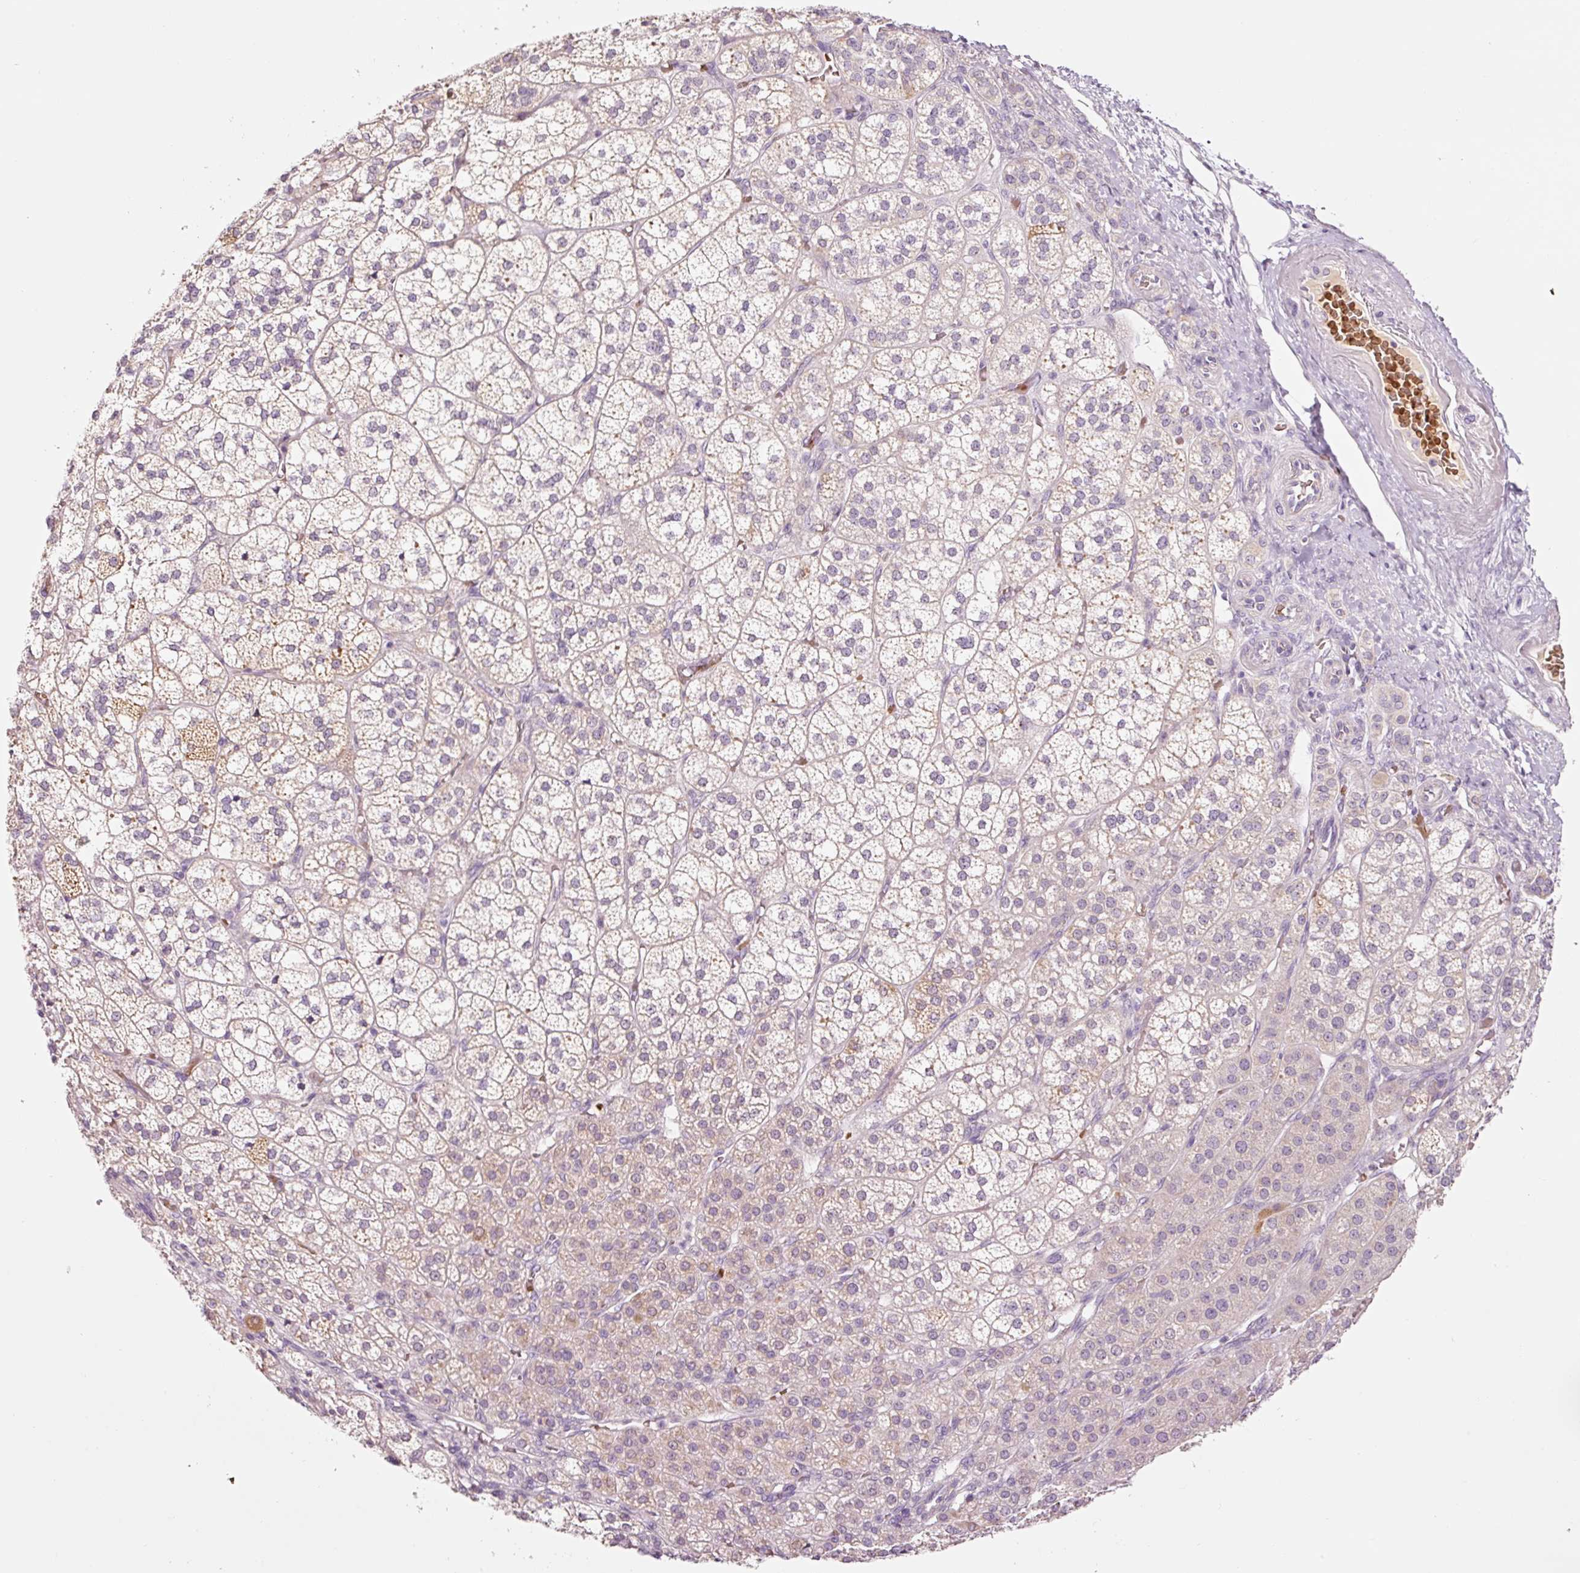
{"staining": {"intensity": "weak", "quantity": "<25%", "location": "cytoplasmic/membranous"}, "tissue": "adrenal gland", "cell_type": "Glandular cells", "image_type": "normal", "snomed": [{"axis": "morphology", "description": "Normal tissue, NOS"}, {"axis": "topography", "description": "Adrenal gland"}], "caption": "High magnification brightfield microscopy of unremarkable adrenal gland stained with DAB (3,3'-diaminobenzidine) (brown) and counterstained with hematoxylin (blue): glandular cells show no significant expression. The staining is performed using DAB (3,3'-diaminobenzidine) brown chromogen with nuclei counter-stained in using hematoxylin.", "gene": "LDHAL6B", "patient": {"sex": "female", "age": 60}}